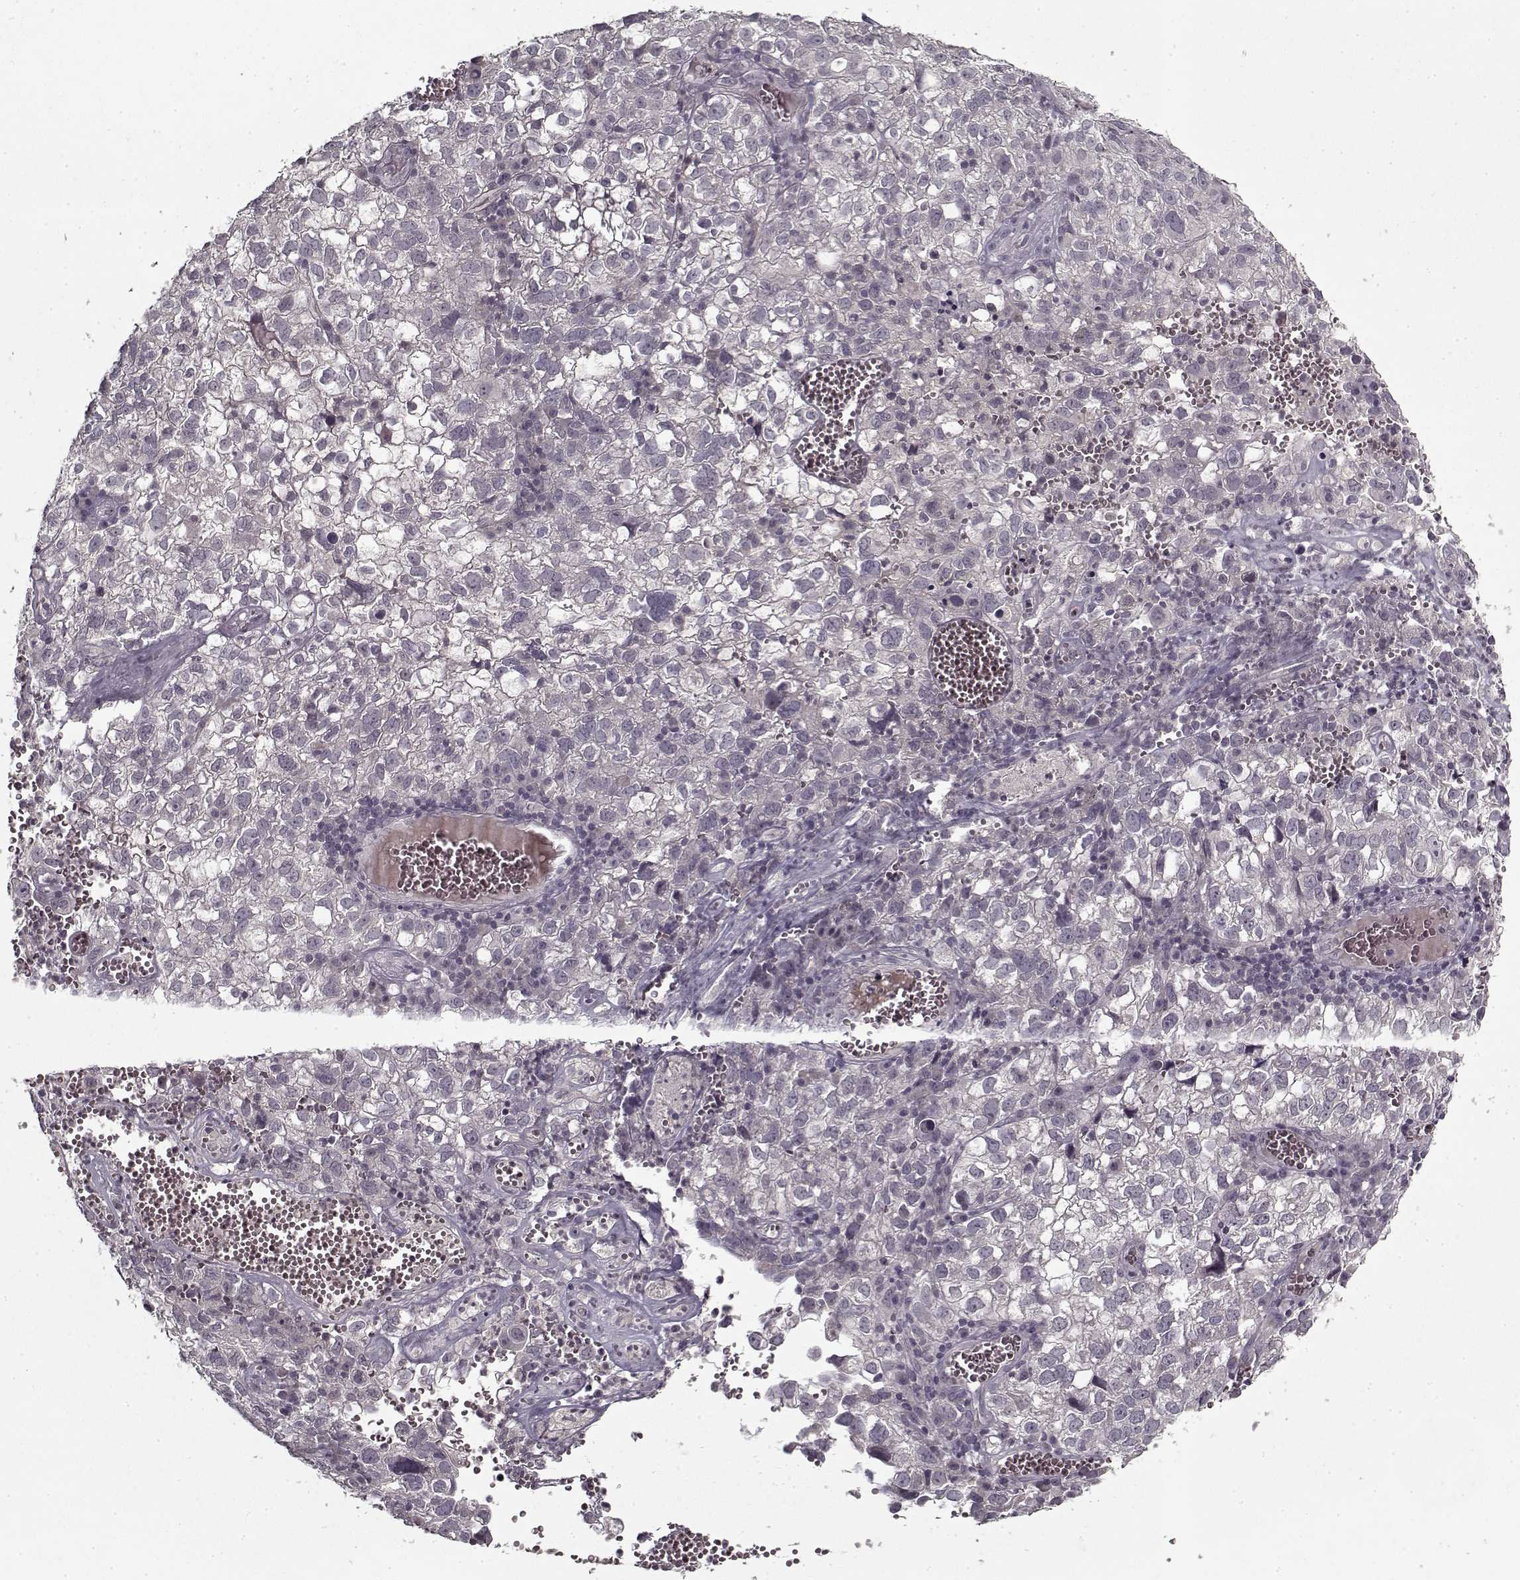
{"staining": {"intensity": "negative", "quantity": "none", "location": "none"}, "tissue": "cervical cancer", "cell_type": "Tumor cells", "image_type": "cancer", "snomed": [{"axis": "morphology", "description": "Squamous cell carcinoma, NOS"}, {"axis": "topography", "description": "Cervix"}], "caption": "The micrograph shows no staining of tumor cells in squamous cell carcinoma (cervical).", "gene": "LAMA2", "patient": {"sex": "female", "age": 55}}